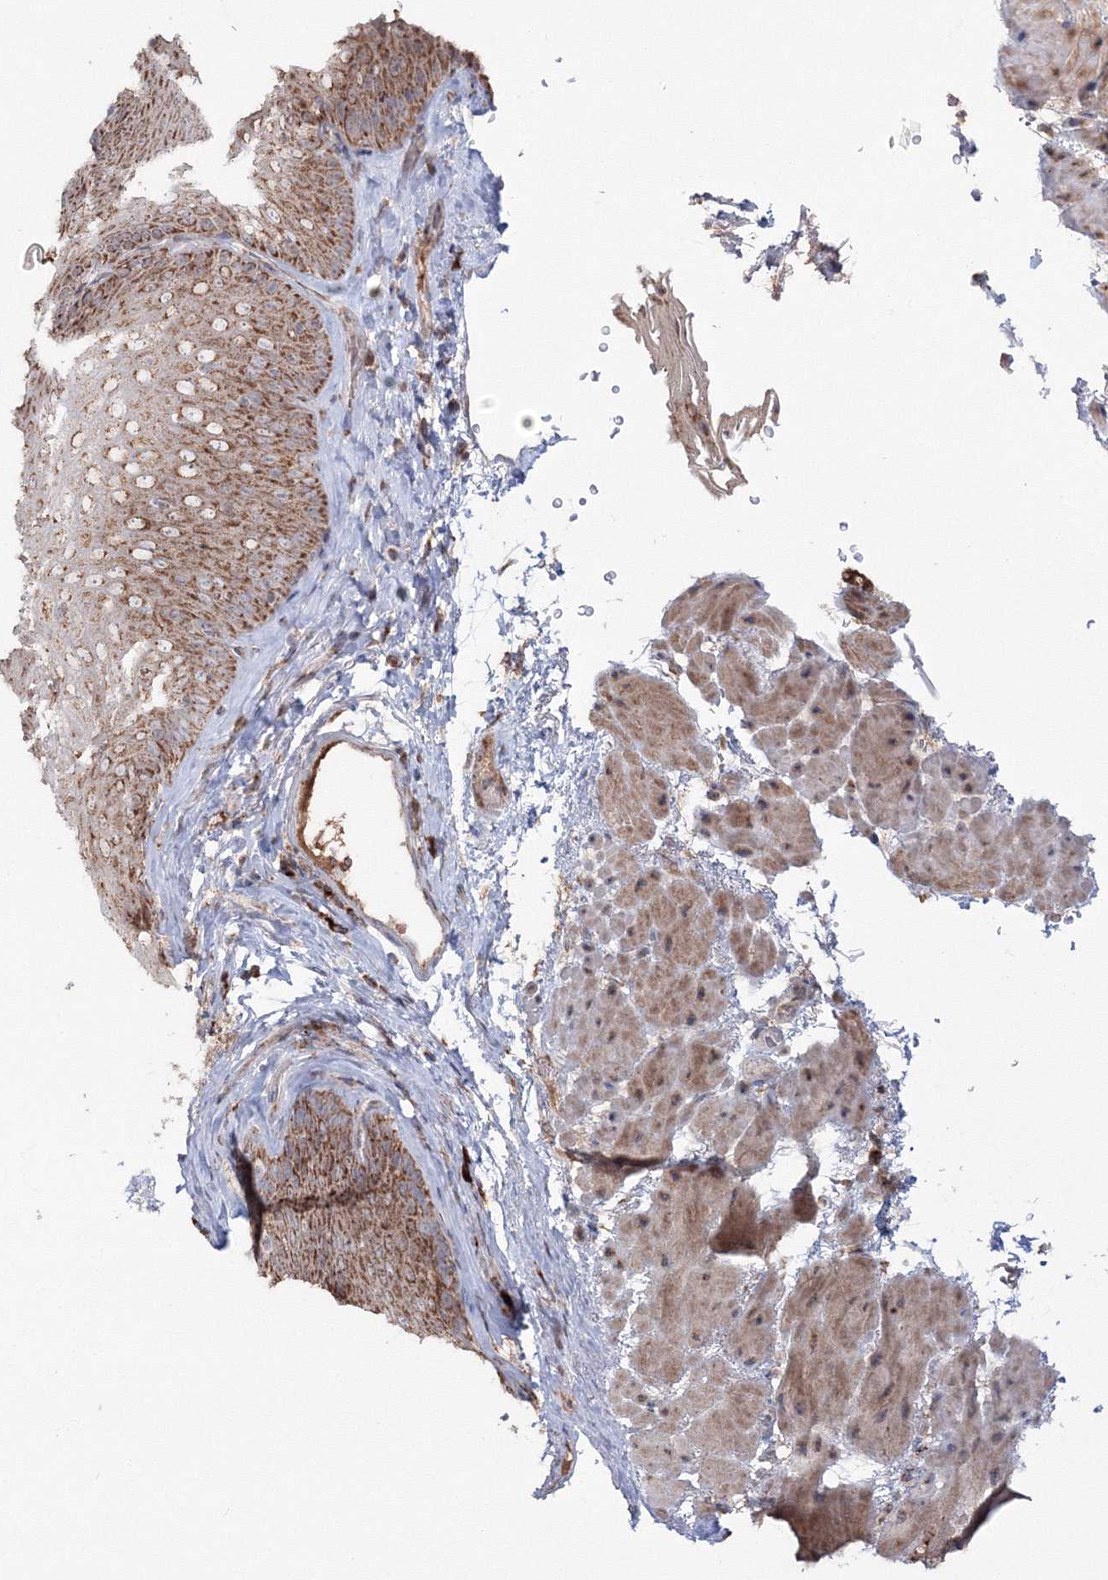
{"staining": {"intensity": "moderate", "quantity": ">75%", "location": "cytoplasmic/membranous"}, "tissue": "esophagus", "cell_type": "Squamous epithelial cells", "image_type": "normal", "snomed": [{"axis": "morphology", "description": "Normal tissue, NOS"}, {"axis": "topography", "description": "Esophagus"}], "caption": "Esophagus stained with DAB (3,3'-diaminobenzidine) immunohistochemistry shows medium levels of moderate cytoplasmic/membranous expression in approximately >75% of squamous epithelial cells. (Brightfield microscopy of DAB IHC at high magnification).", "gene": "PEX13", "patient": {"sex": "female", "age": 66}}